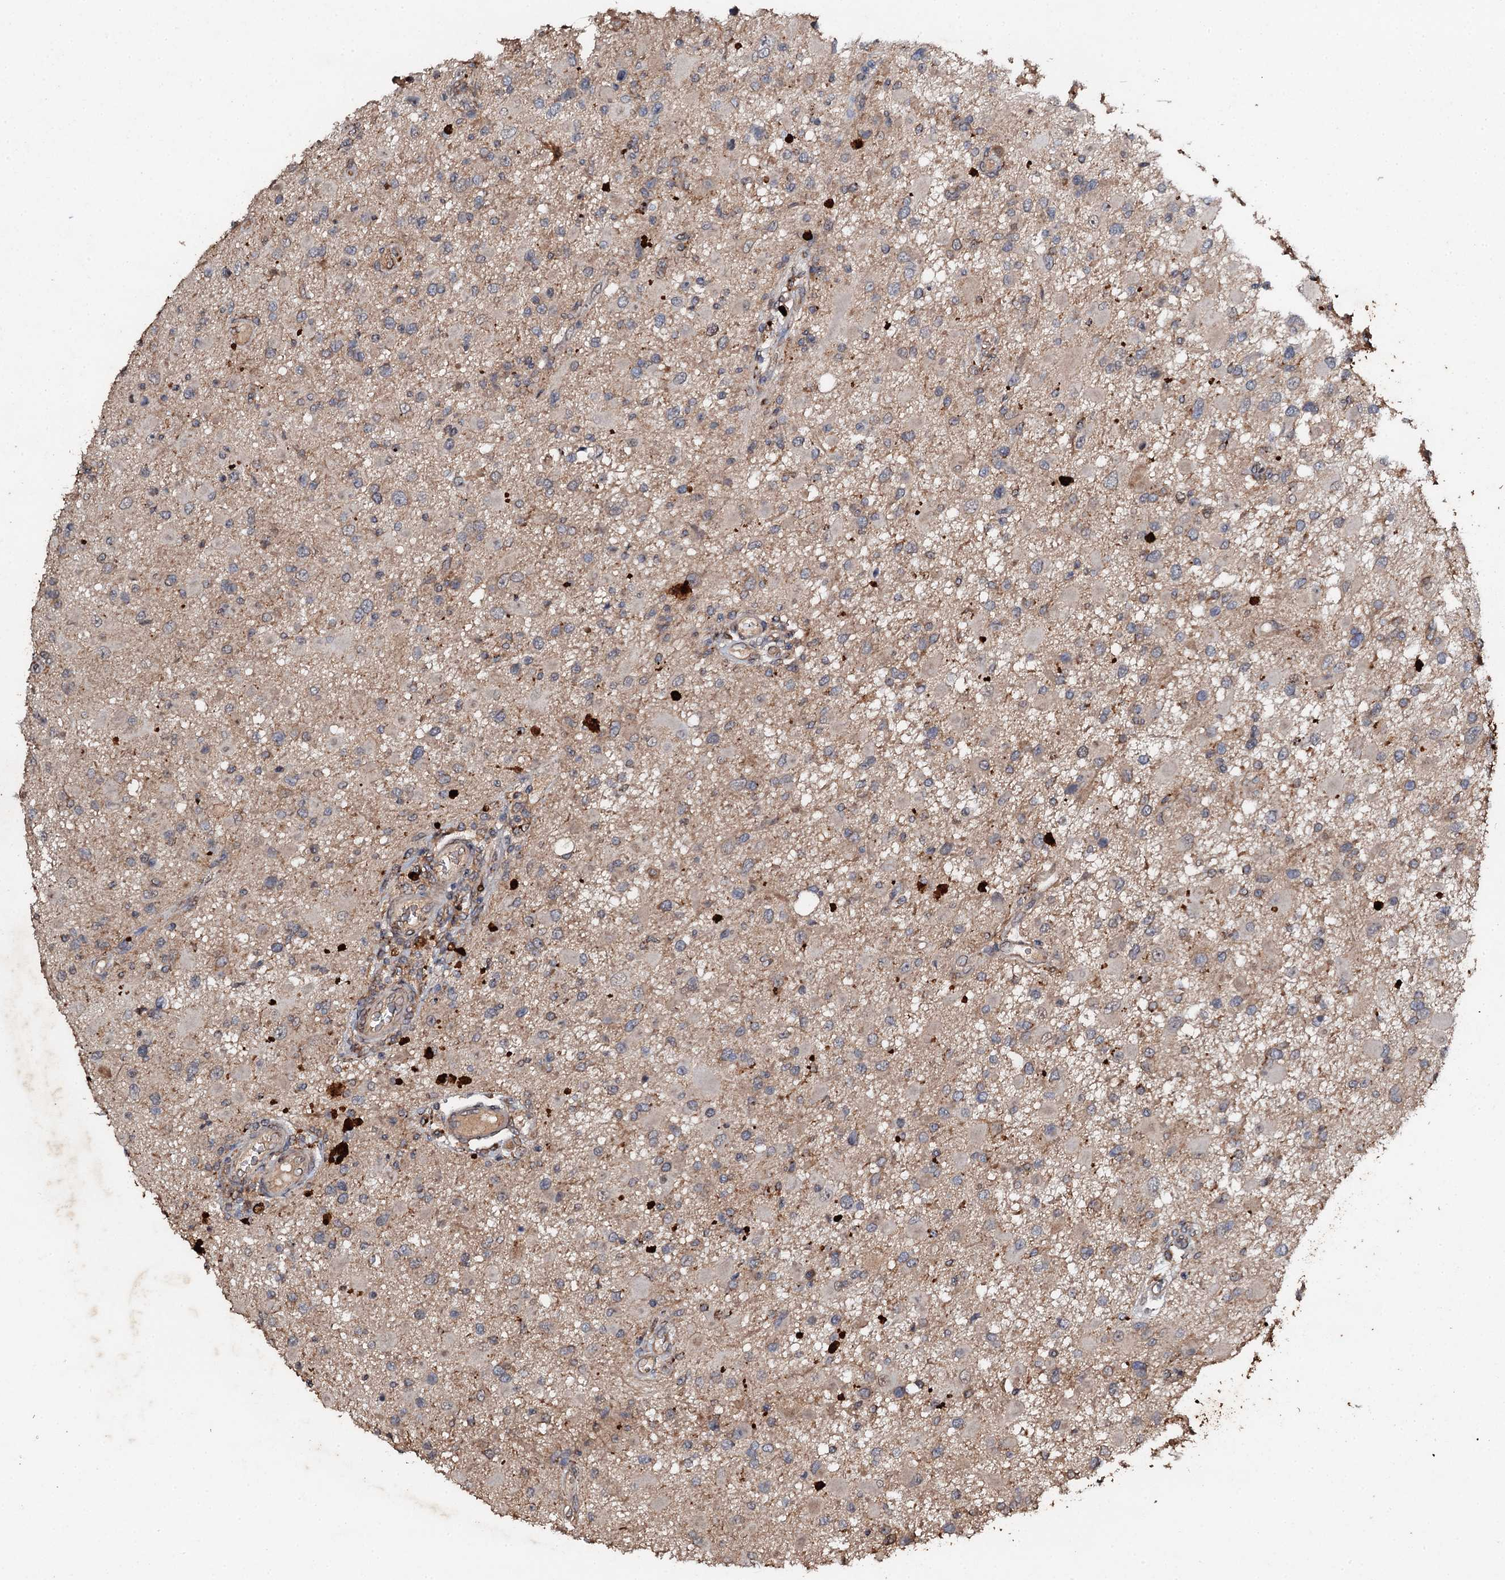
{"staining": {"intensity": "negative", "quantity": "none", "location": "none"}, "tissue": "glioma", "cell_type": "Tumor cells", "image_type": "cancer", "snomed": [{"axis": "morphology", "description": "Glioma, malignant, High grade"}, {"axis": "topography", "description": "Brain"}], "caption": "Immunohistochemistry micrograph of glioma stained for a protein (brown), which exhibits no positivity in tumor cells. (DAB immunohistochemistry visualized using brightfield microscopy, high magnification).", "gene": "ADAMTS10", "patient": {"sex": "male", "age": 53}}